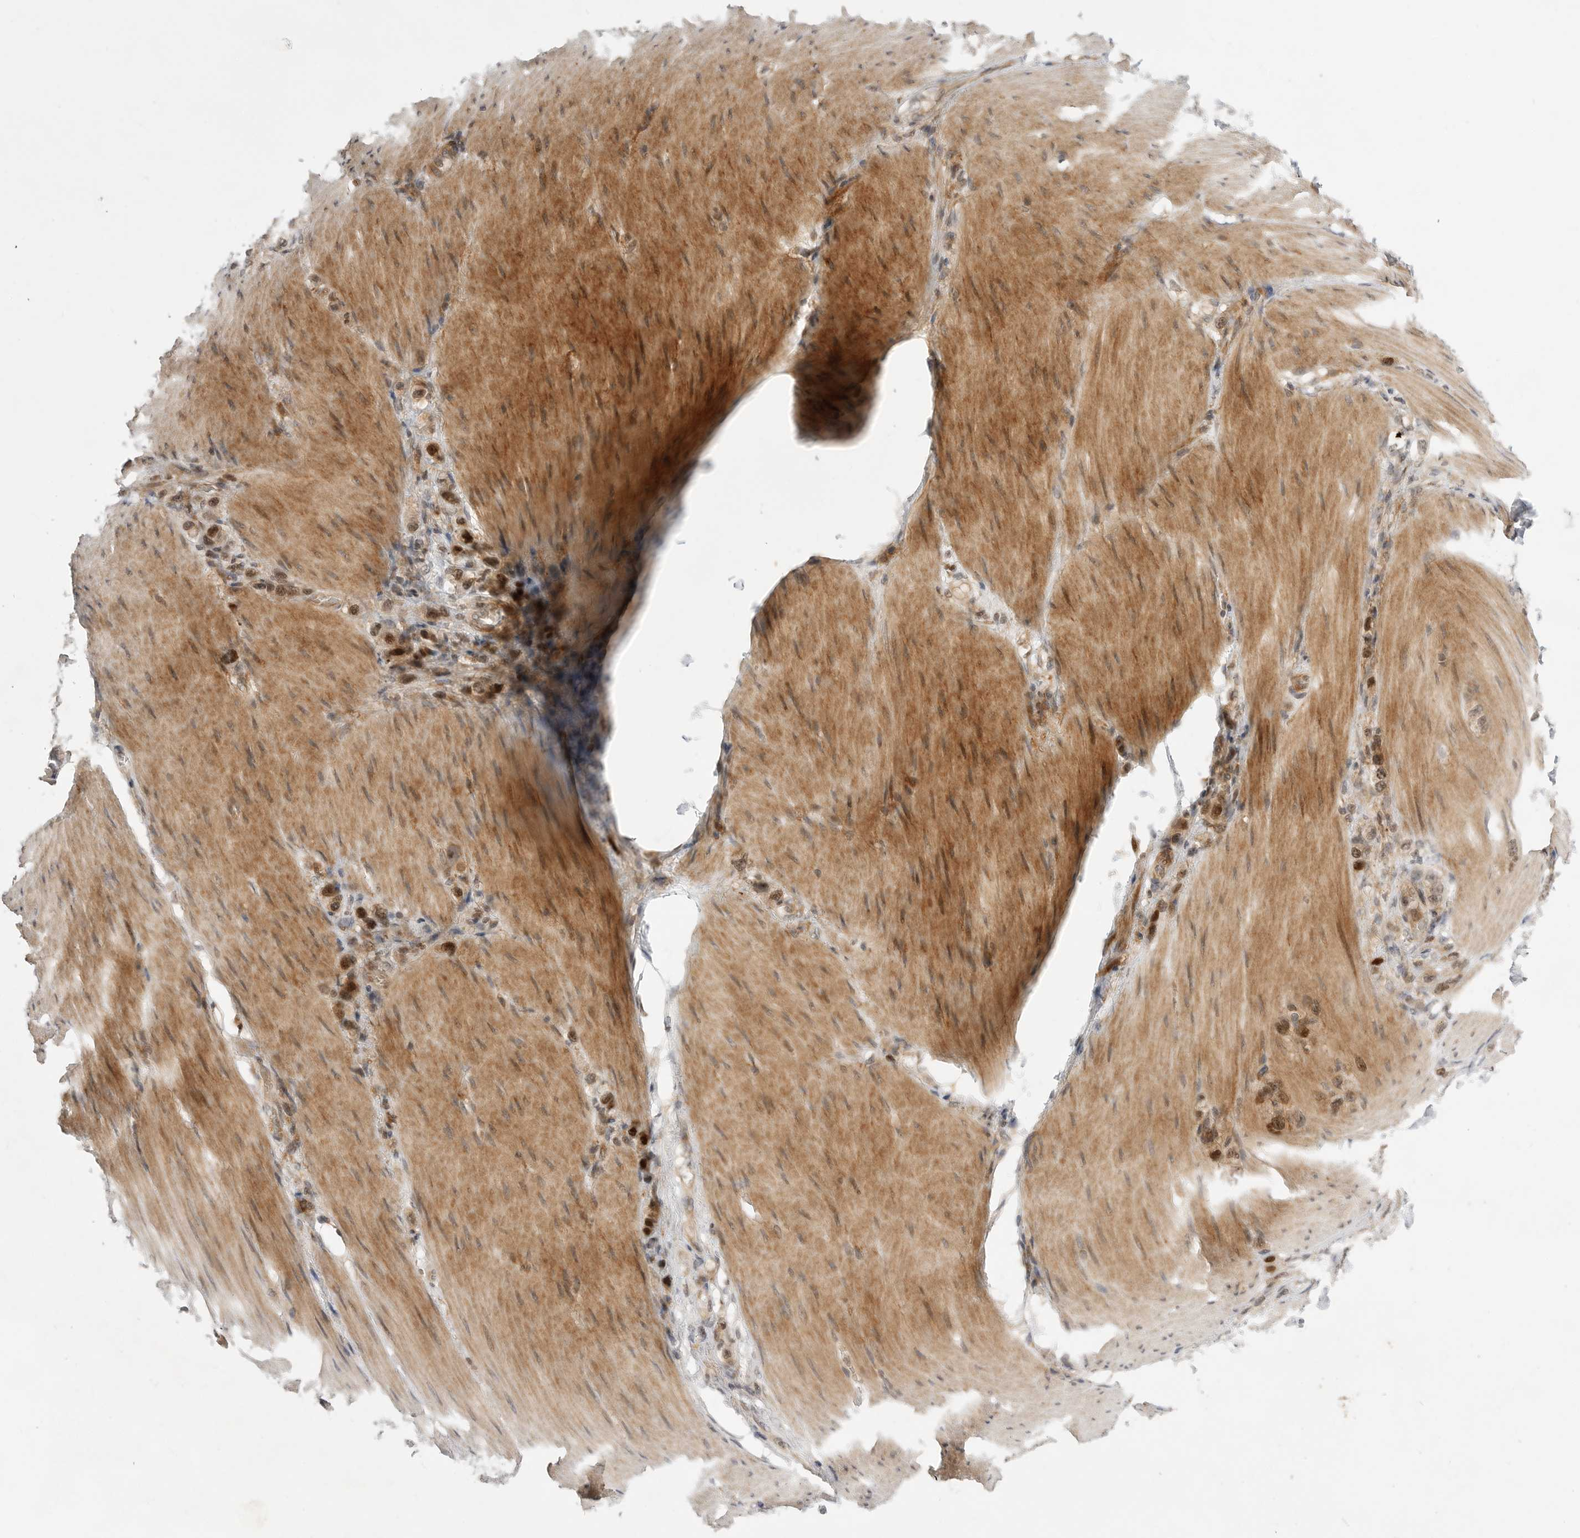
{"staining": {"intensity": "moderate", "quantity": ">75%", "location": "nuclear"}, "tissue": "stomach cancer", "cell_type": "Tumor cells", "image_type": "cancer", "snomed": [{"axis": "morphology", "description": "Adenocarcinoma, NOS"}, {"axis": "topography", "description": "Stomach"}], "caption": "About >75% of tumor cells in human stomach cancer show moderate nuclear protein expression as visualized by brown immunohistochemical staining.", "gene": "CSNK1G3", "patient": {"sex": "female", "age": 65}}